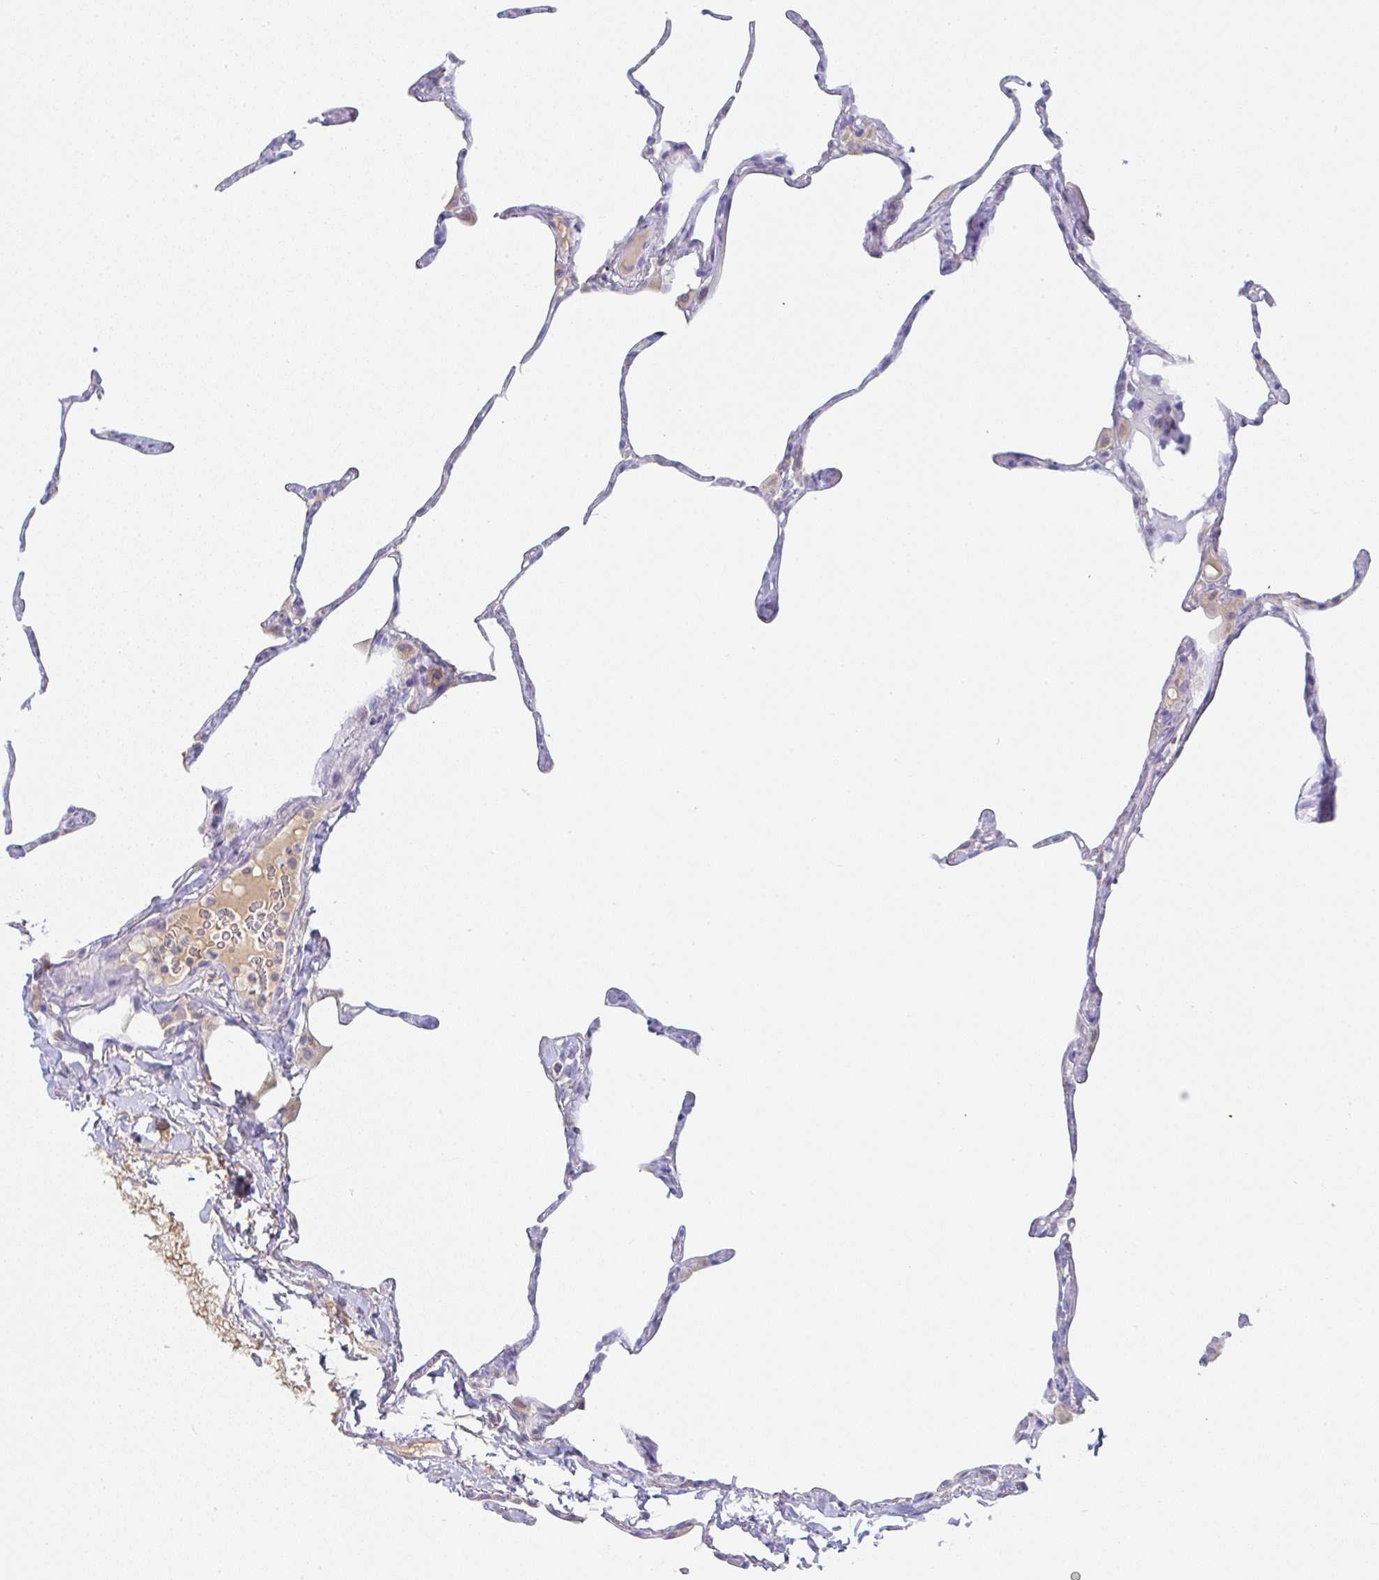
{"staining": {"intensity": "negative", "quantity": "none", "location": "none"}, "tissue": "lung", "cell_type": "Alveolar cells", "image_type": "normal", "snomed": [{"axis": "morphology", "description": "Normal tissue, NOS"}, {"axis": "topography", "description": "Lung"}], "caption": "IHC micrograph of benign lung stained for a protein (brown), which displays no expression in alveolar cells.", "gene": "DERL2", "patient": {"sex": "male", "age": 65}}